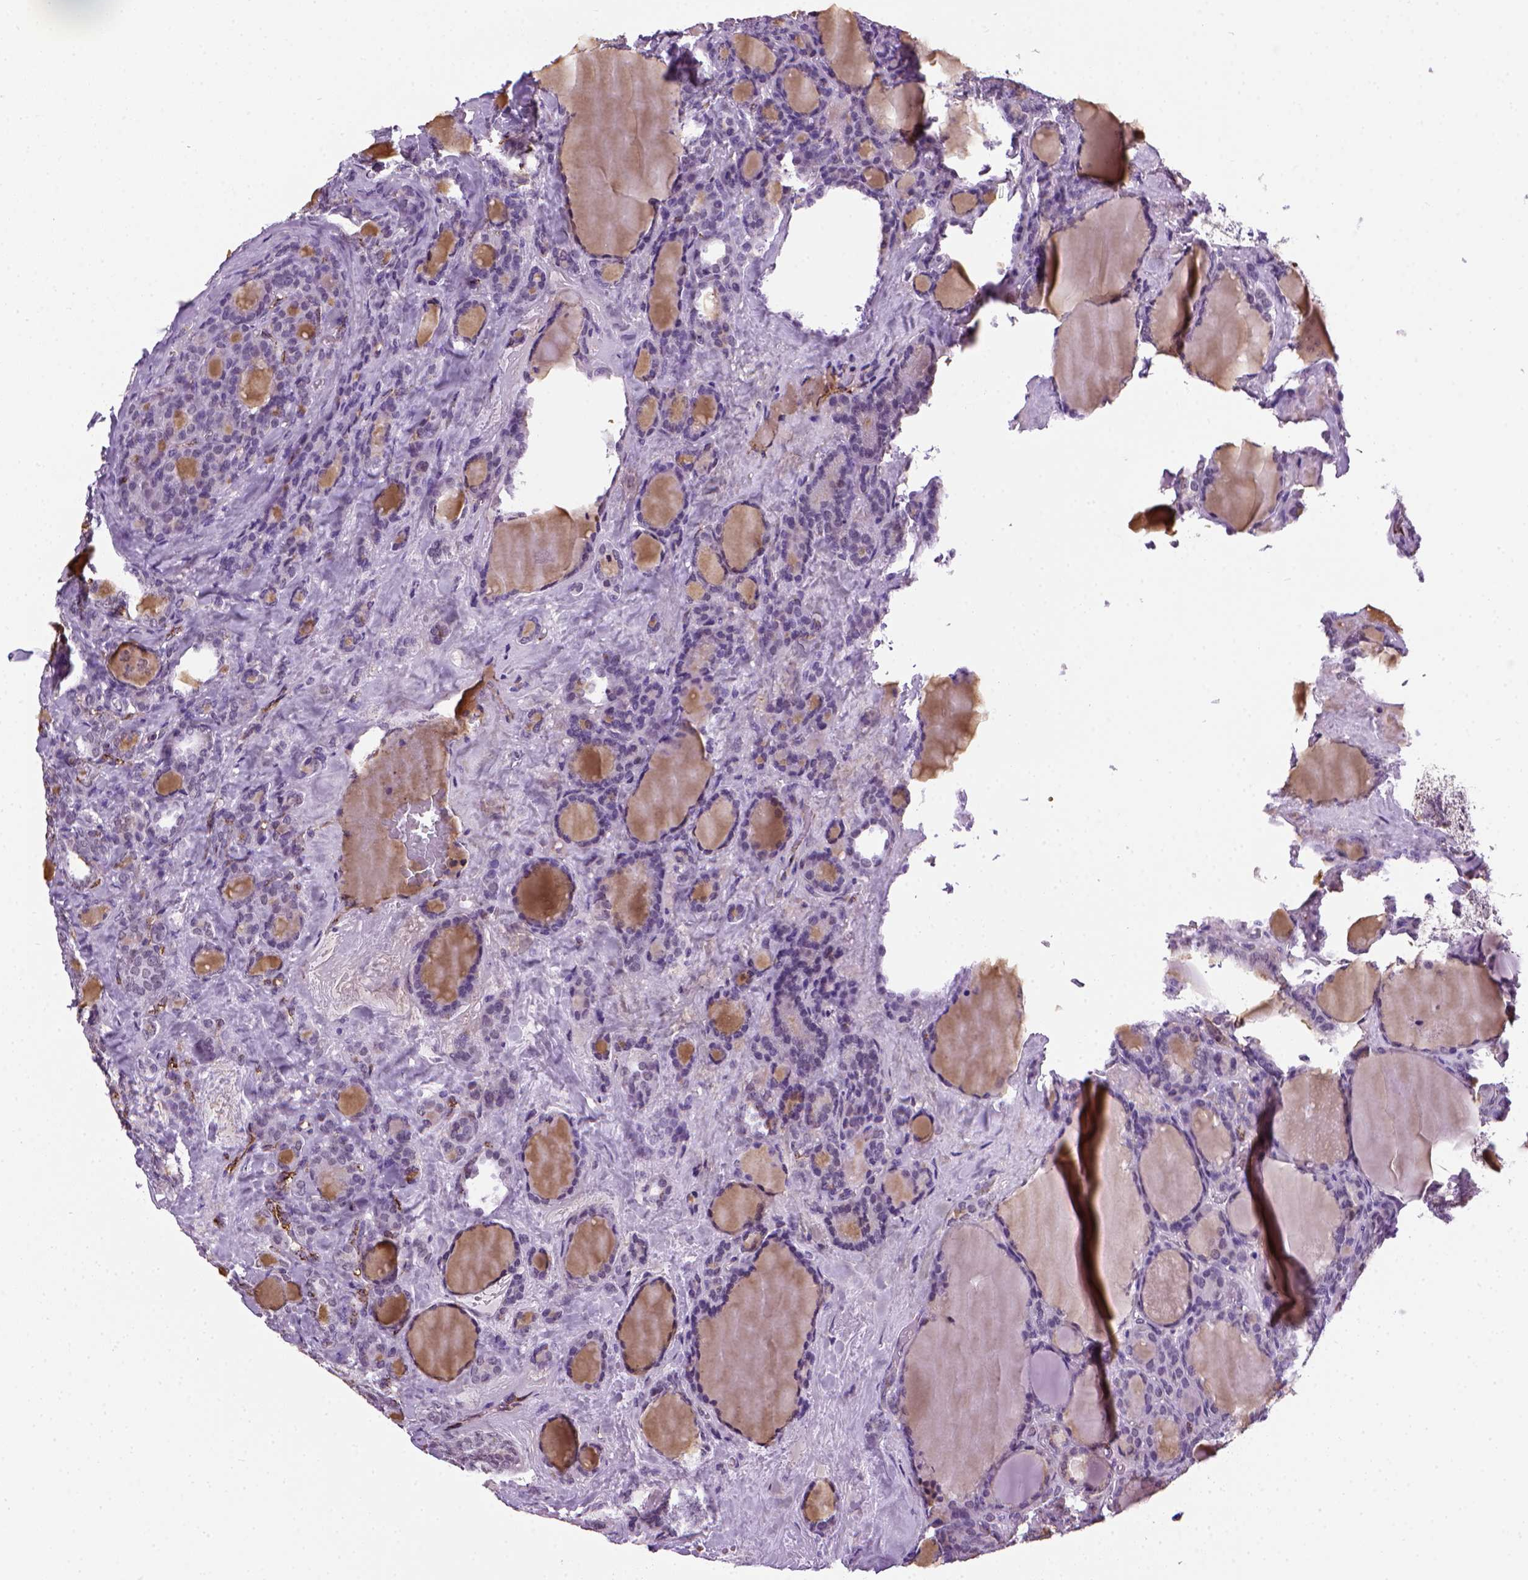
{"staining": {"intensity": "negative", "quantity": "none", "location": "none"}, "tissue": "thyroid cancer", "cell_type": "Tumor cells", "image_type": "cancer", "snomed": [{"axis": "morphology", "description": "Normal tissue, NOS"}, {"axis": "morphology", "description": "Follicular adenoma carcinoma, NOS"}, {"axis": "topography", "description": "Thyroid gland"}], "caption": "DAB (3,3'-diaminobenzidine) immunohistochemical staining of human follicular adenoma carcinoma (thyroid) shows no significant positivity in tumor cells.", "gene": "VWF", "patient": {"sex": "female", "age": 31}}